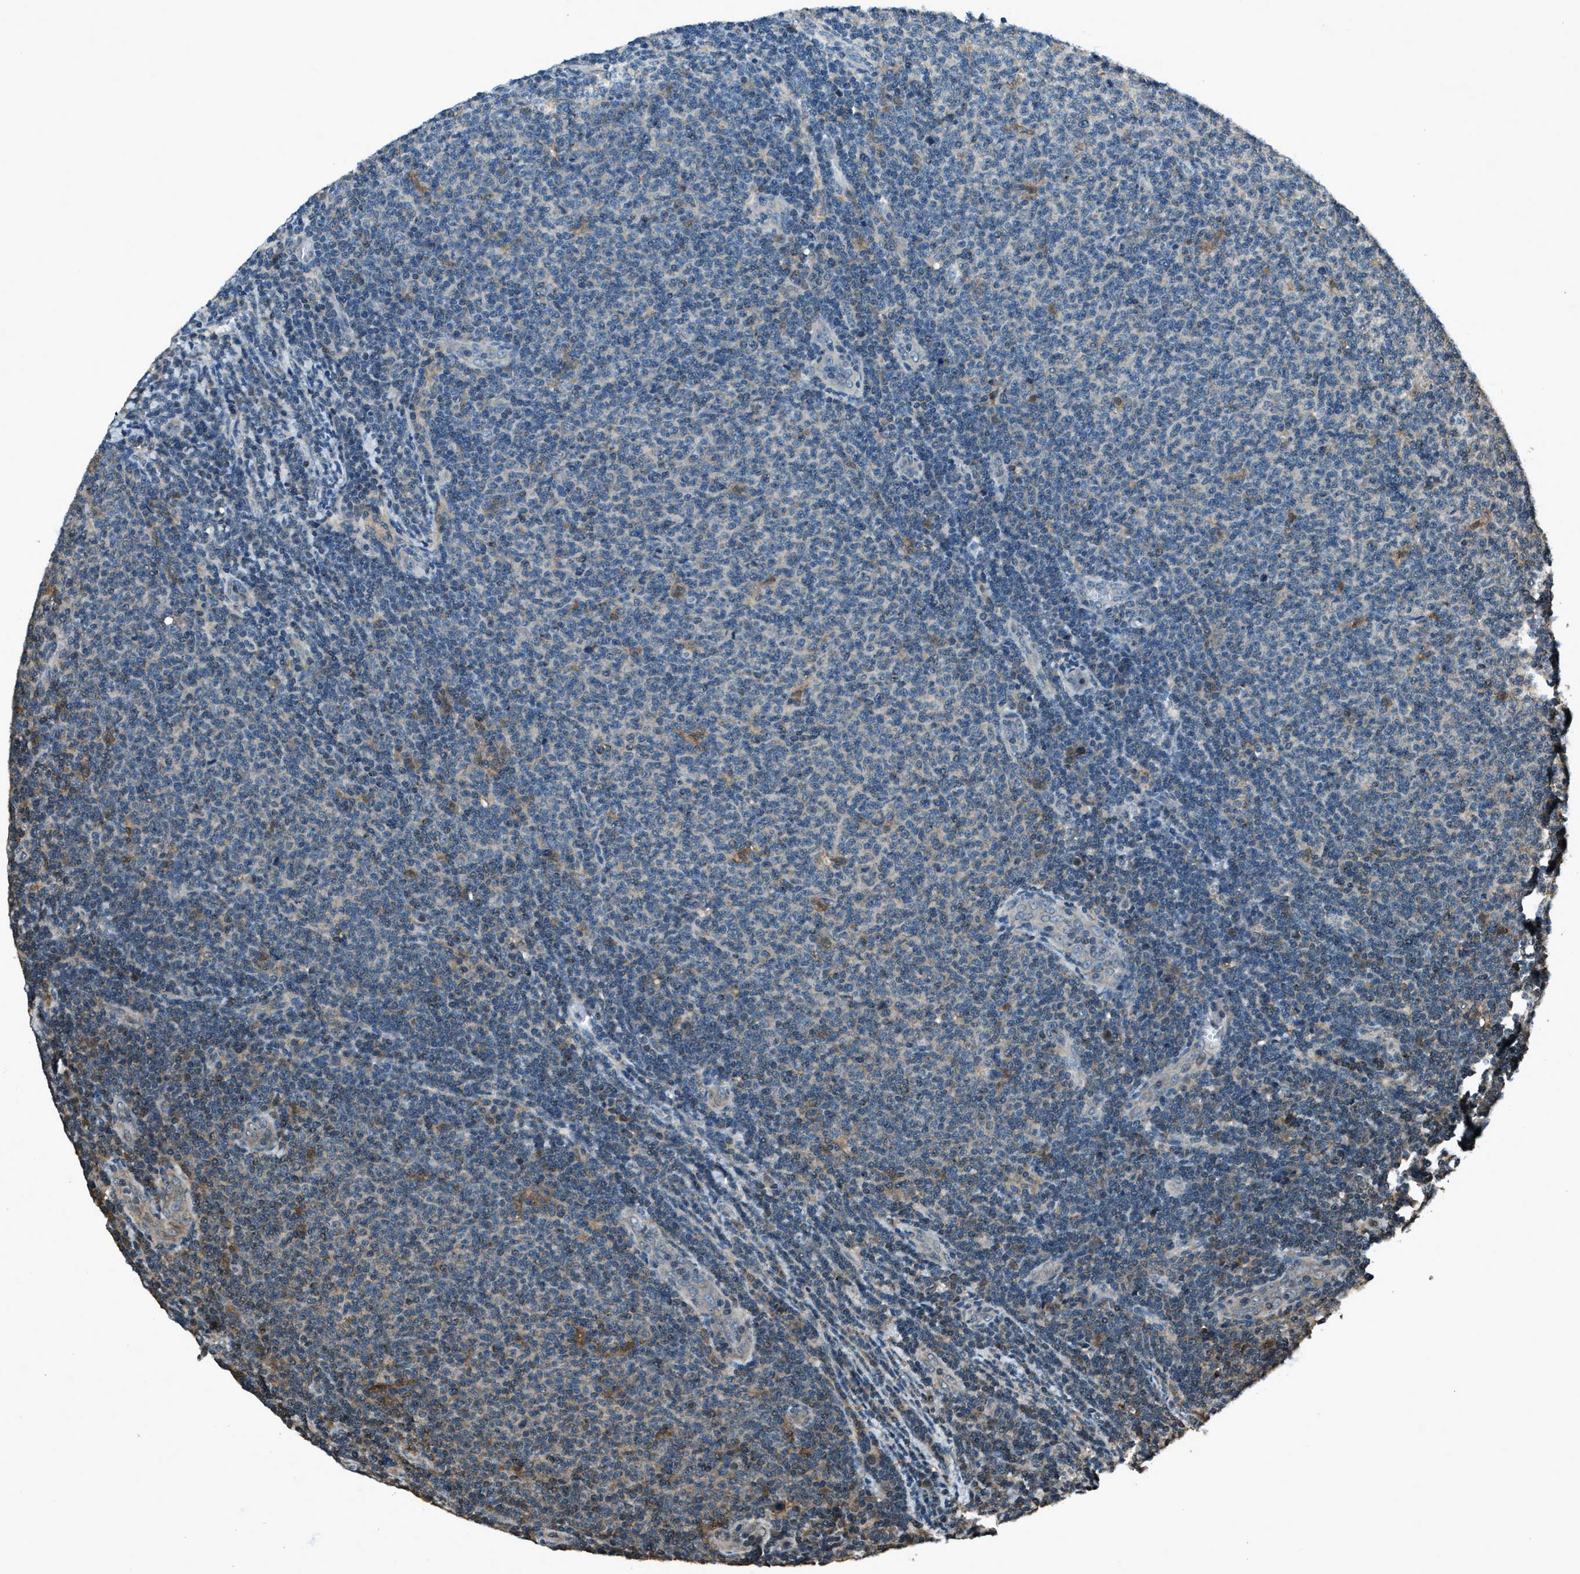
{"staining": {"intensity": "weak", "quantity": "<25%", "location": "cytoplasmic/membranous"}, "tissue": "lymphoma", "cell_type": "Tumor cells", "image_type": "cancer", "snomed": [{"axis": "morphology", "description": "Malignant lymphoma, non-Hodgkin's type, Low grade"}, {"axis": "topography", "description": "Lymph node"}], "caption": "DAB (3,3'-diaminobenzidine) immunohistochemical staining of human lymphoma shows no significant positivity in tumor cells.", "gene": "TRIM4", "patient": {"sex": "male", "age": 66}}